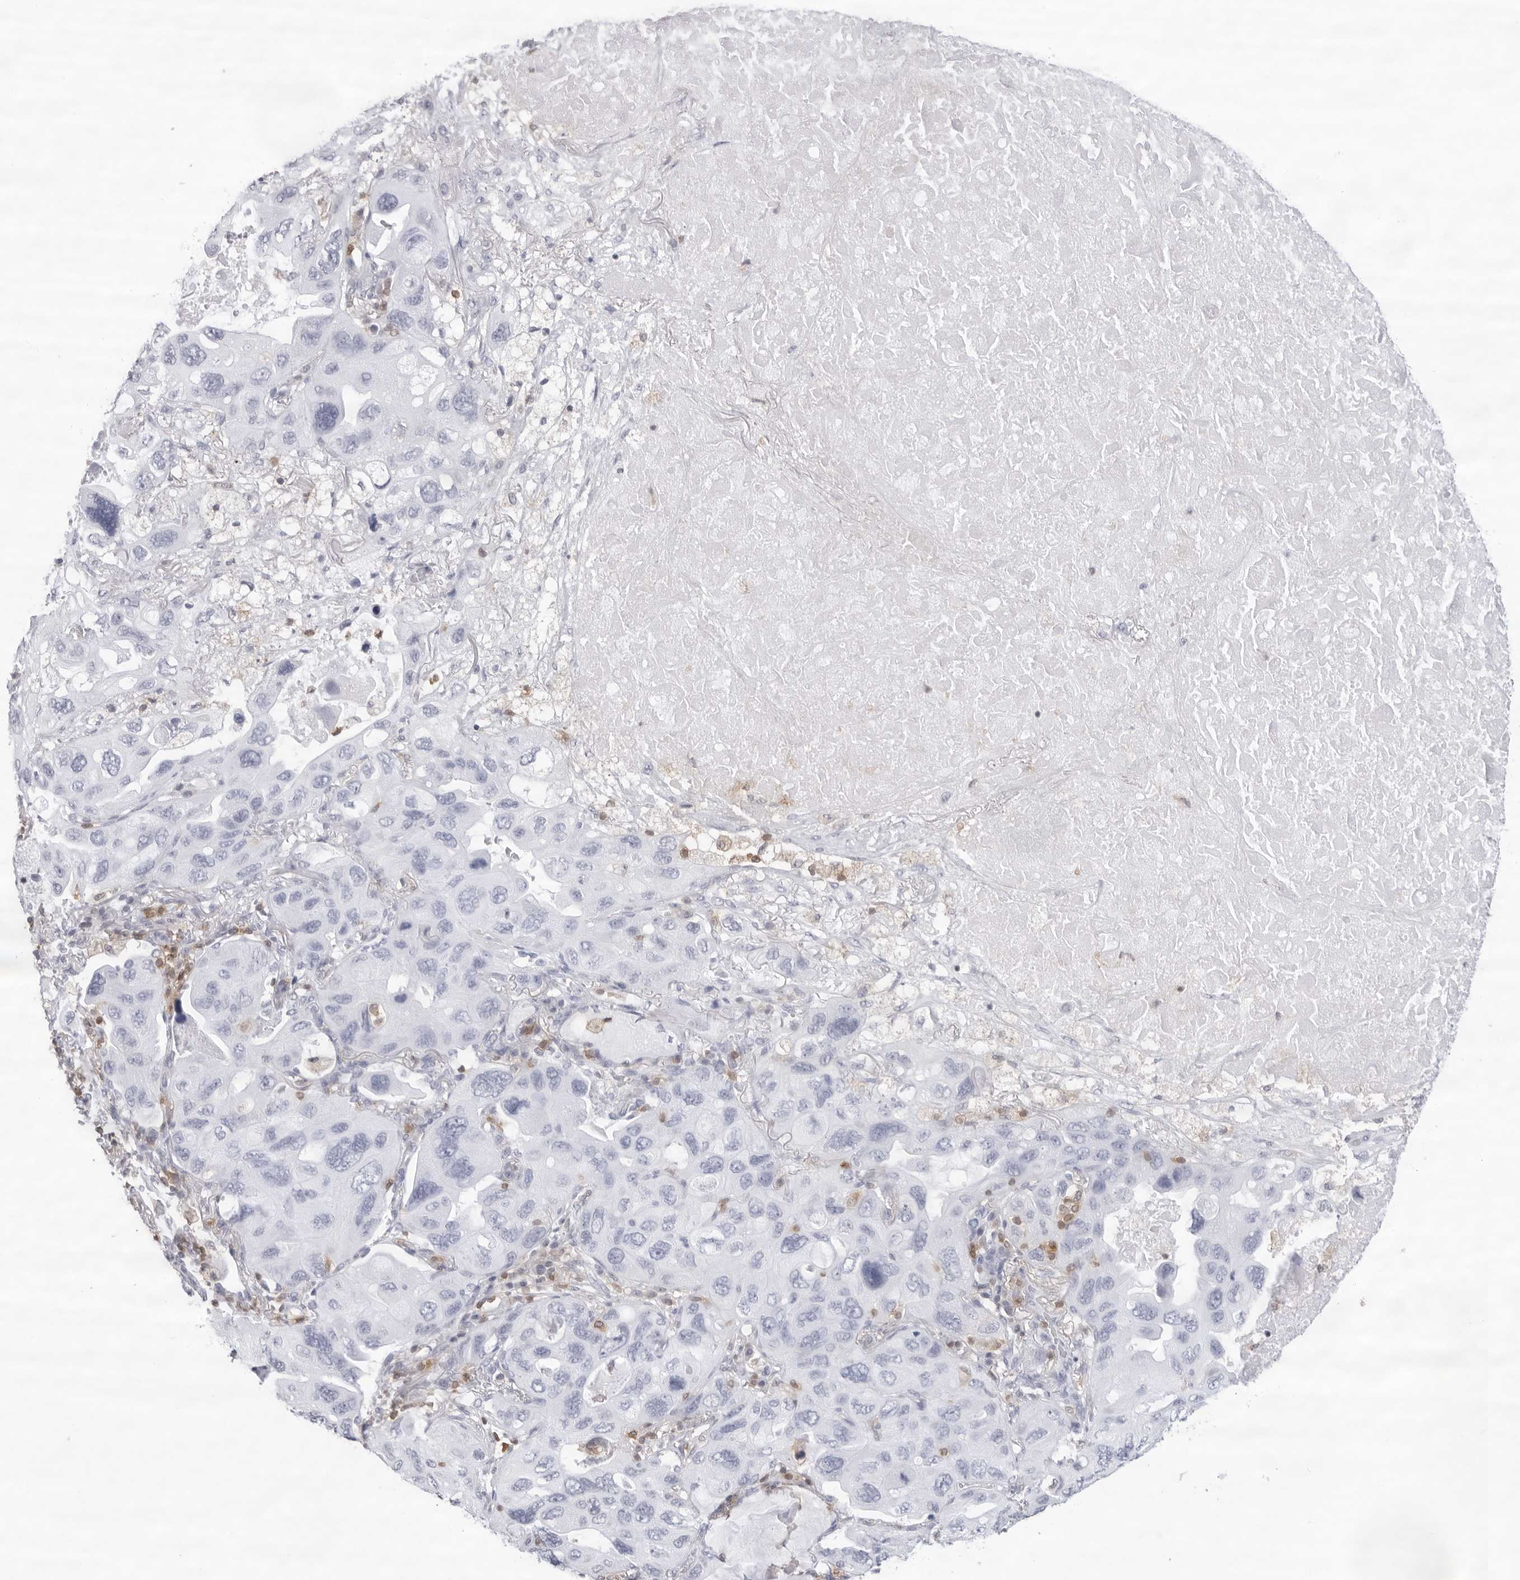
{"staining": {"intensity": "negative", "quantity": "none", "location": "none"}, "tissue": "lung cancer", "cell_type": "Tumor cells", "image_type": "cancer", "snomed": [{"axis": "morphology", "description": "Squamous cell carcinoma, NOS"}, {"axis": "topography", "description": "Lung"}], "caption": "DAB (3,3'-diaminobenzidine) immunohistochemical staining of human lung cancer shows no significant expression in tumor cells.", "gene": "FMNL1", "patient": {"sex": "female", "age": 73}}